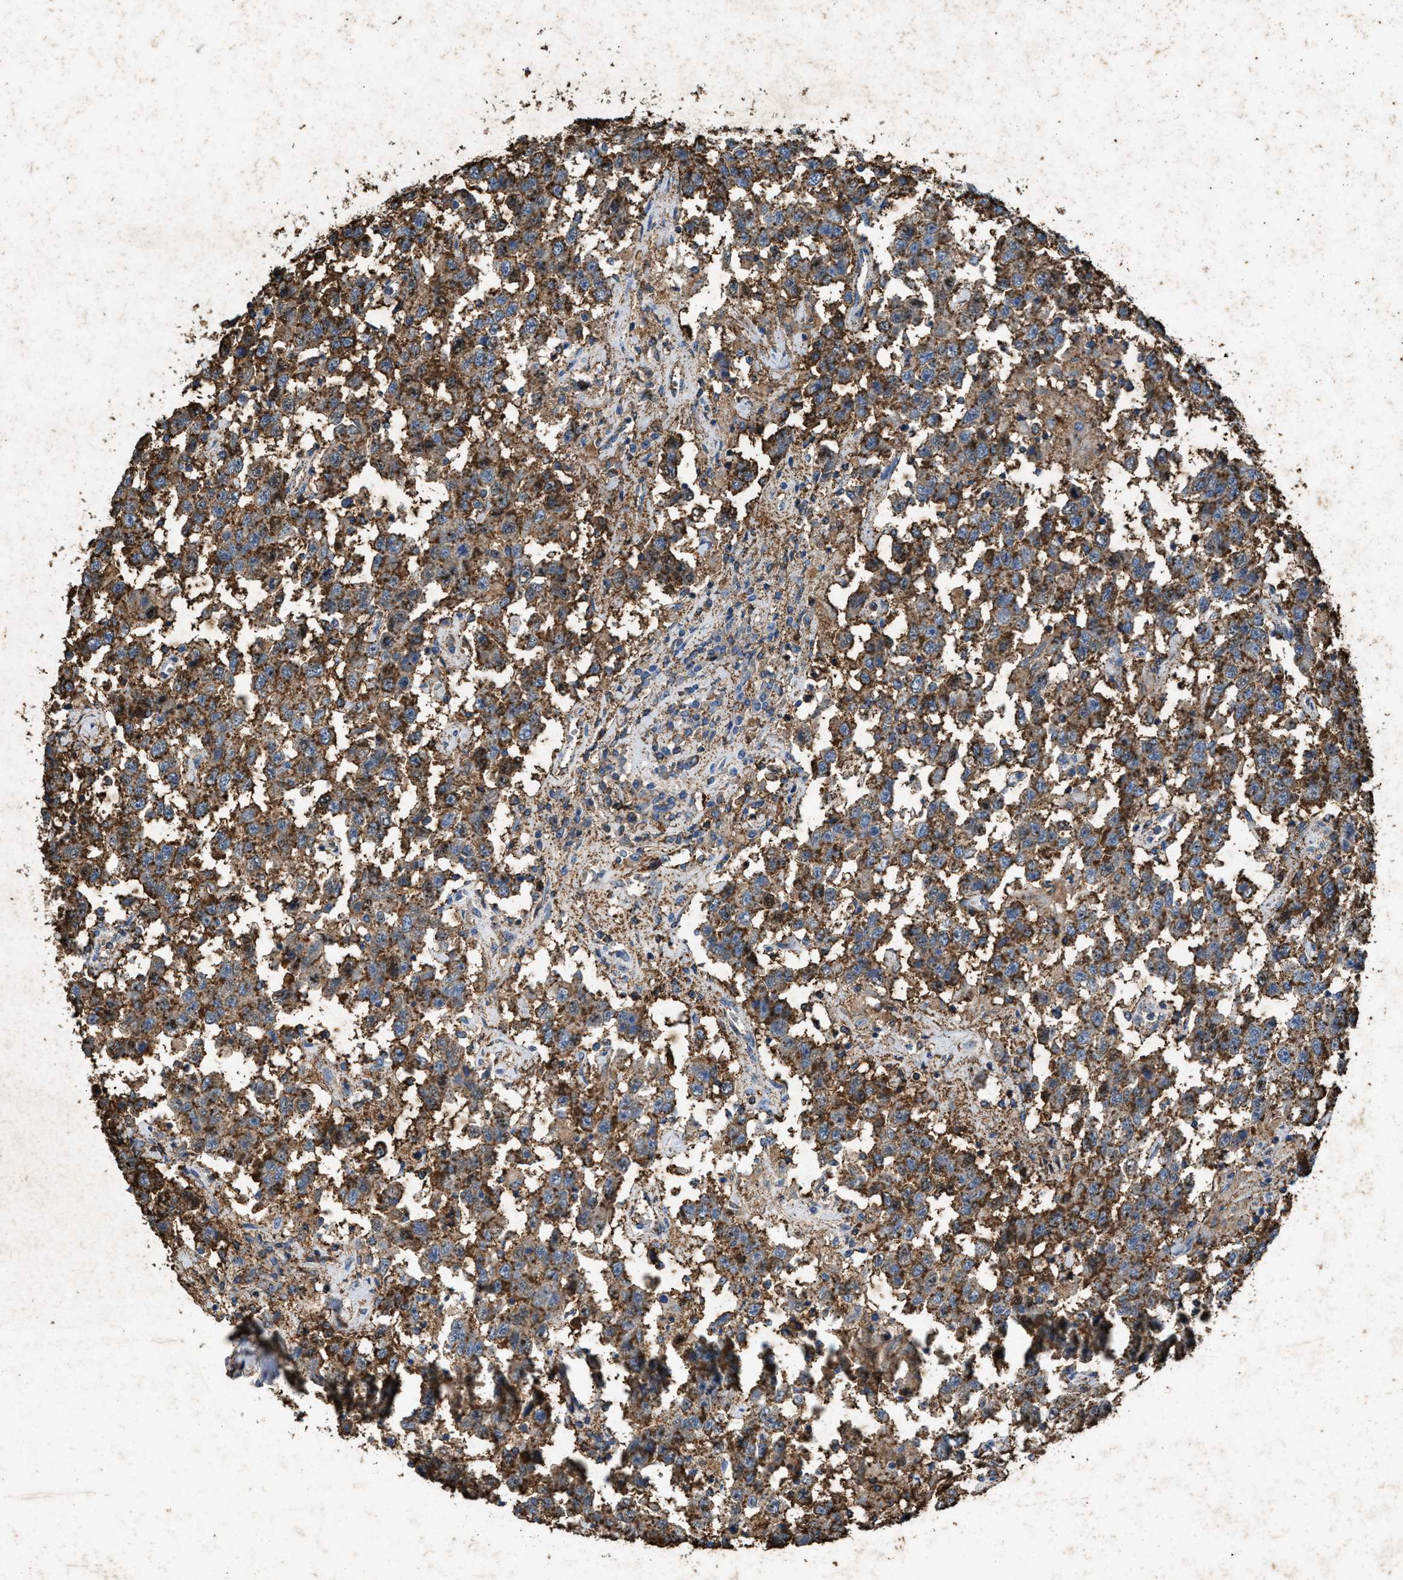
{"staining": {"intensity": "moderate", "quantity": ">75%", "location": "cytoplasmic/membranous"}, "tissue": "testis cancer", "cell_type": "Tumor cells", "image_type": "cancer", "snomed": [{"axis": "morphology", "description": "Seminoma, NOS"}, {"axis": "topography", "description": "Testis"}], "caption": "Immunohistochemistry (IHC) of human testis cancer (seminoma) shows medium levels of moderate cytoplasmic/membranous expression in about >75% of tumor cells. (IHC, brightfield microscopy, high magnification).", "gene": "LTB4R2", "patient": {"sex": "male", "age": 41}}